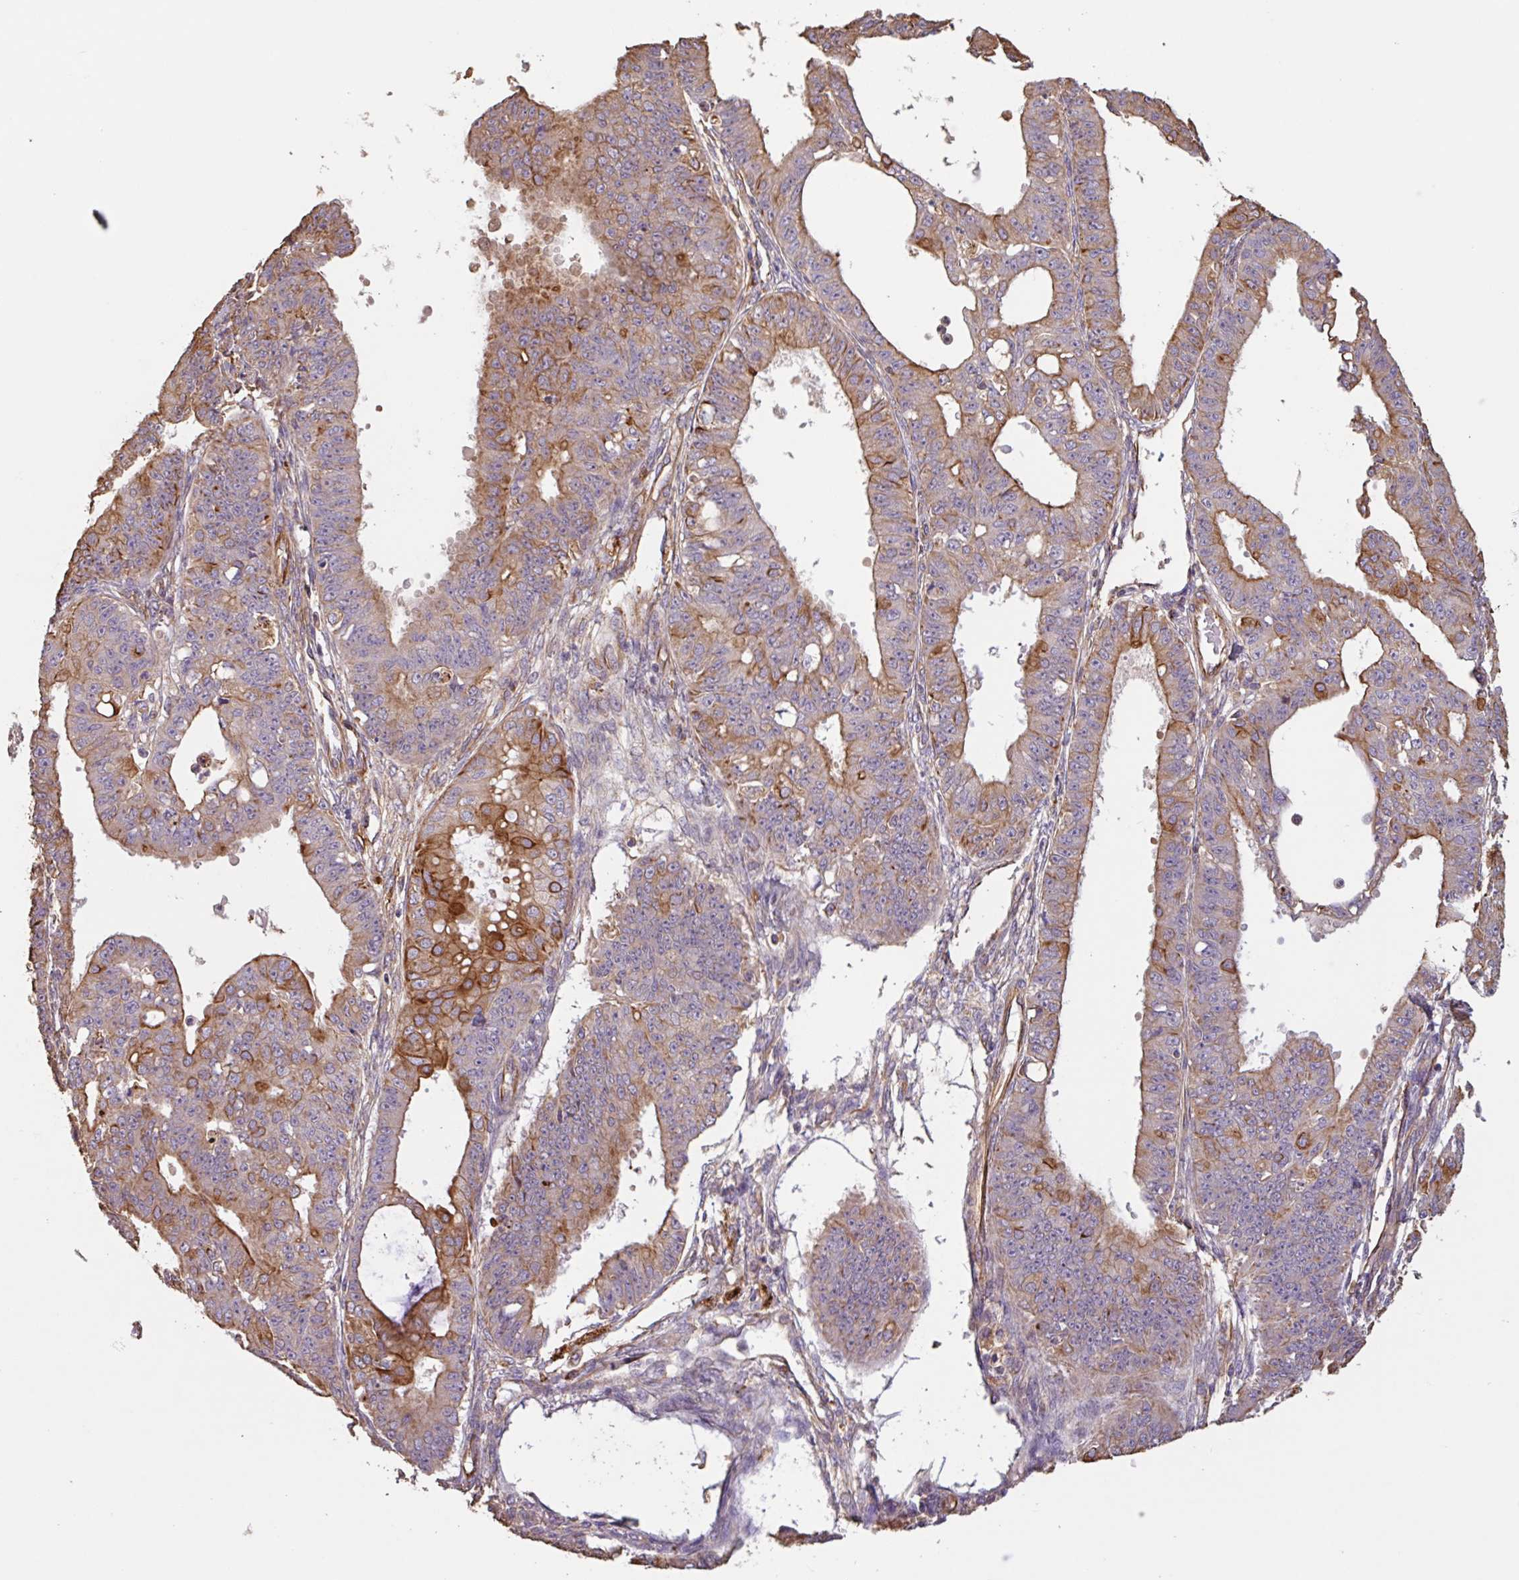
{"staining": {"intensity": "moderate", "quantity": ">75%", "location": "cytoplasmic/membranous"}, "tissue": "ovarian cancer", "cell_type": "Tumor cells", "image_type": "cancer", "snomed": [{"axis": "morphology", "description": "Carcinoma, endometroid"}, {"axis": "topography", "description": "Appendix"}, {"axis": "topography", "description": "Ovary"}], "caption": "Moderate cytoplasmic/membranous expression is appreciated in about >75% of tumor cells in endometroid carcinoma (ovarian).", "gene": "ZNF790", "patient": {"sex": "female", "age": 42}}